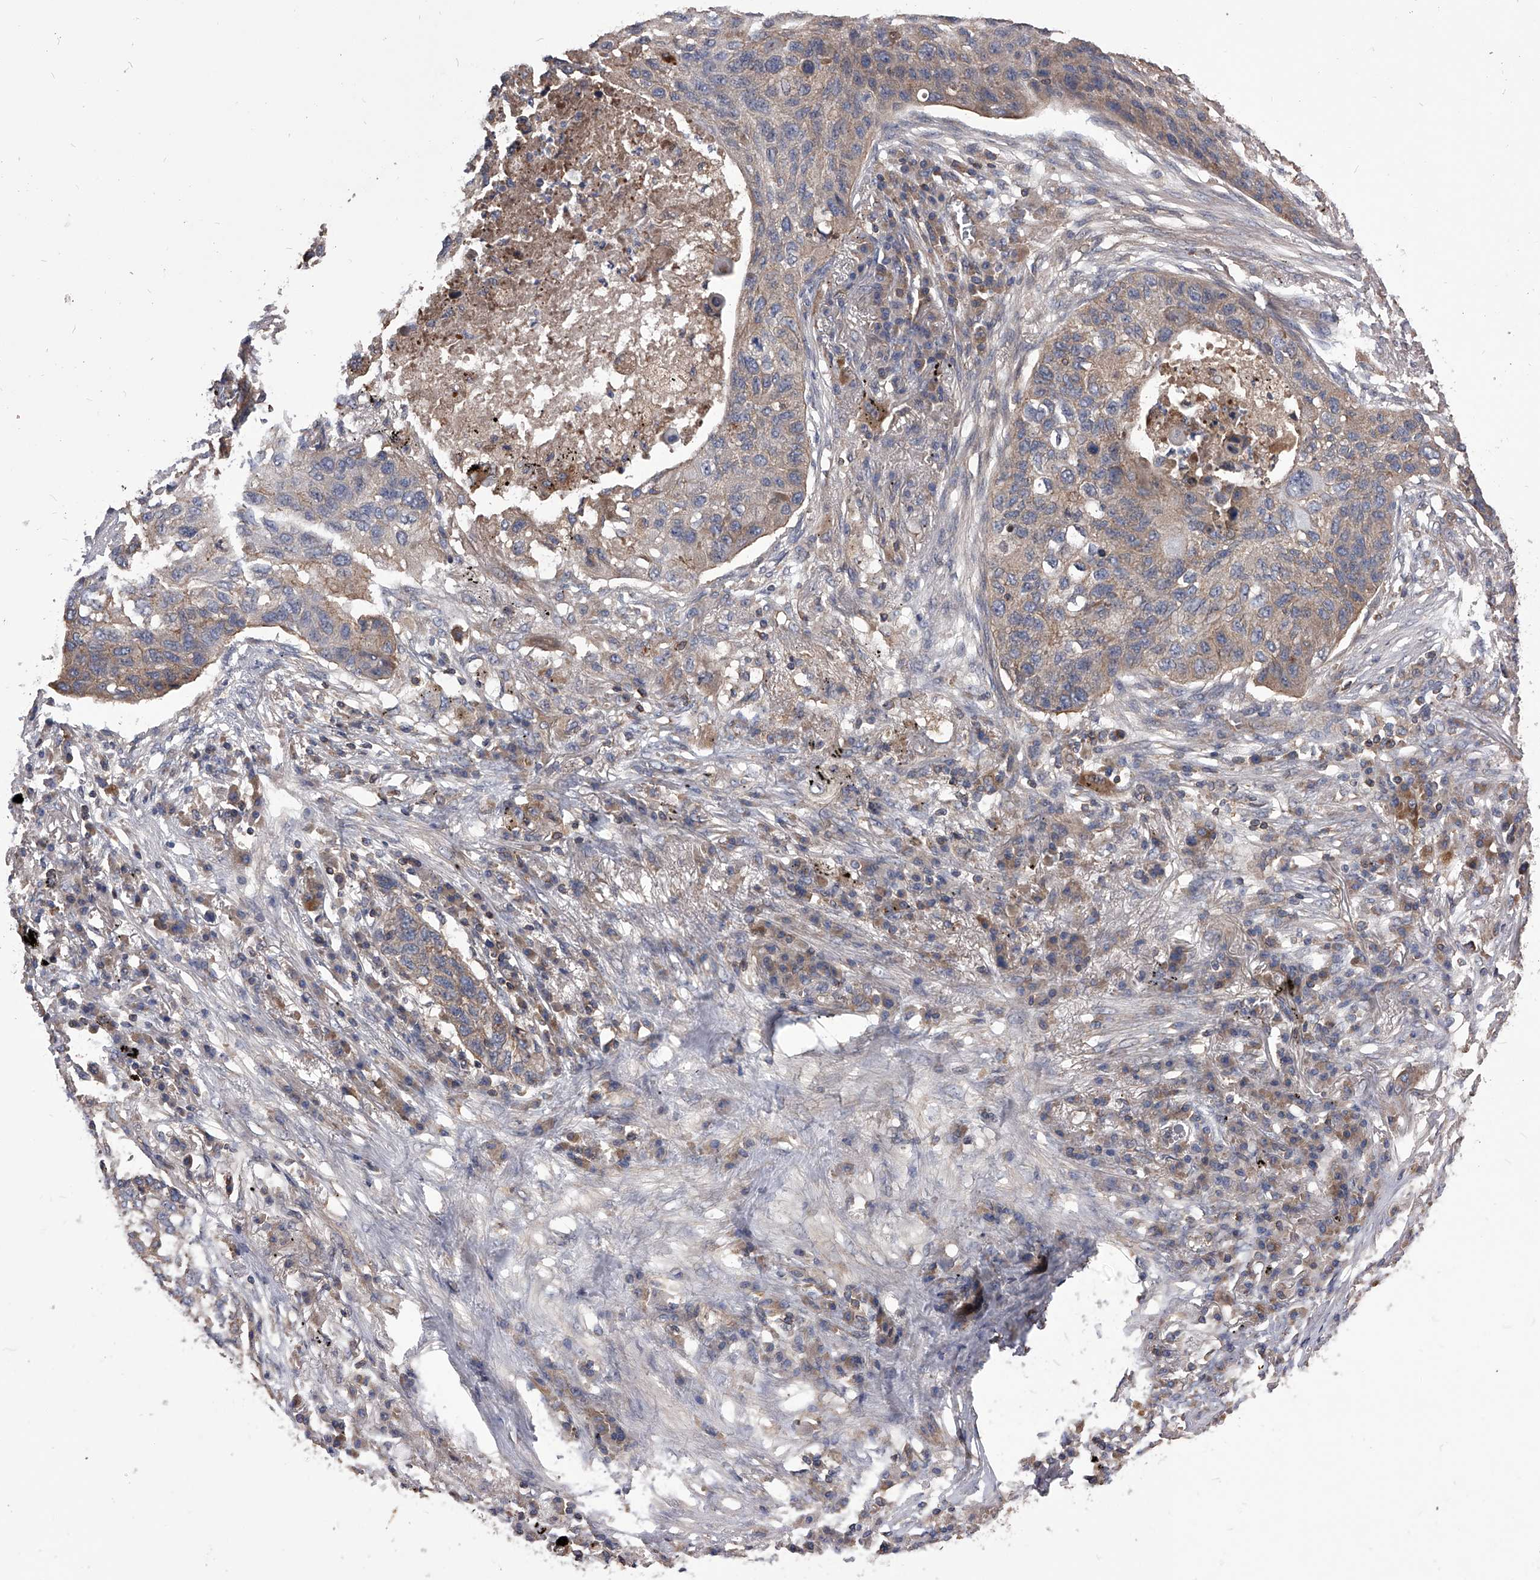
{"staining": {"intensity": "weak", "quantity": ">75%", "location": "cytoplasmic/membranous"}, "tissue": "lung cancer", "cell_type": "Tumor cells", "image_type": "cancer", "snomed": [{"axis": "morphology", "description": "Squamous cell carcinoma, NOS"}, {"axis": "topography", "description": "Lung"}], "caption": "Protein staining exhibits weak cytoplasmic/membranous staining in about >75% of tumor cells in squamous cell carcinoma (lung). Ihc stains the protein in brown and the nuclei are stained blue.", "gene": "CUL7", "patient": {"sex": "female", "age": 63}}